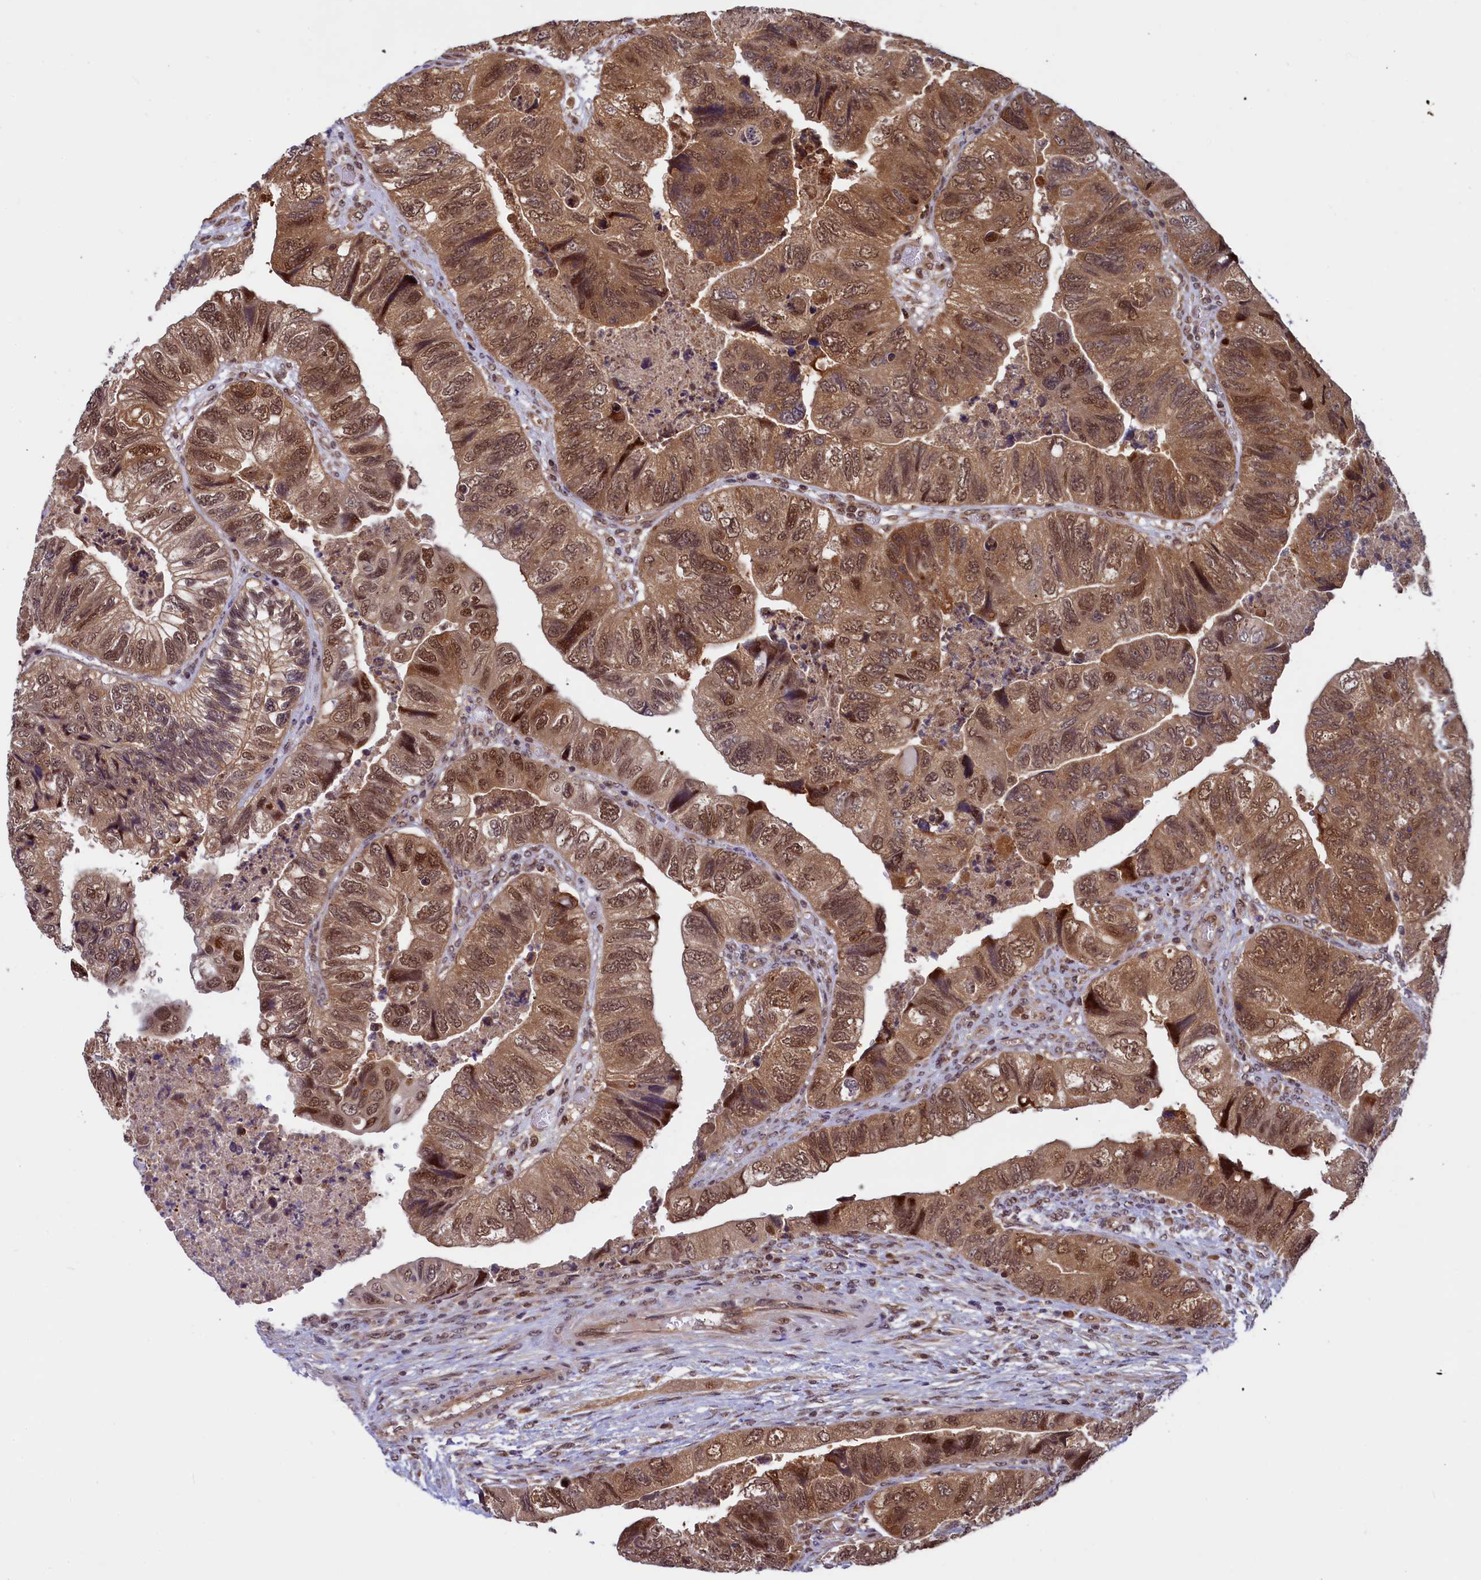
{"staining": {"intensity": "moderate", "quantity": ">75%", "location": "cytoplasmic/membranous,nuclear"}, "tissue": "colorectal cancer", "cell_type": "Tumor cells", "image_type": "cancer", "snomed": [{"axis": "morphology", "description": "Adenocarcinoma, NOS"}, {"axis": "topography", "description": "Rectum"}], "caption": "Immunohistochemical staining of colorectal adenocarcinoma displays moderate cytoplasmic/membranous and nuclear protein expression in approximately >75% of tumor cells. Nuclei are stained in blue.", "gene": "SLC7A6OS", "patient": {"sex": "male", "age": 63}}